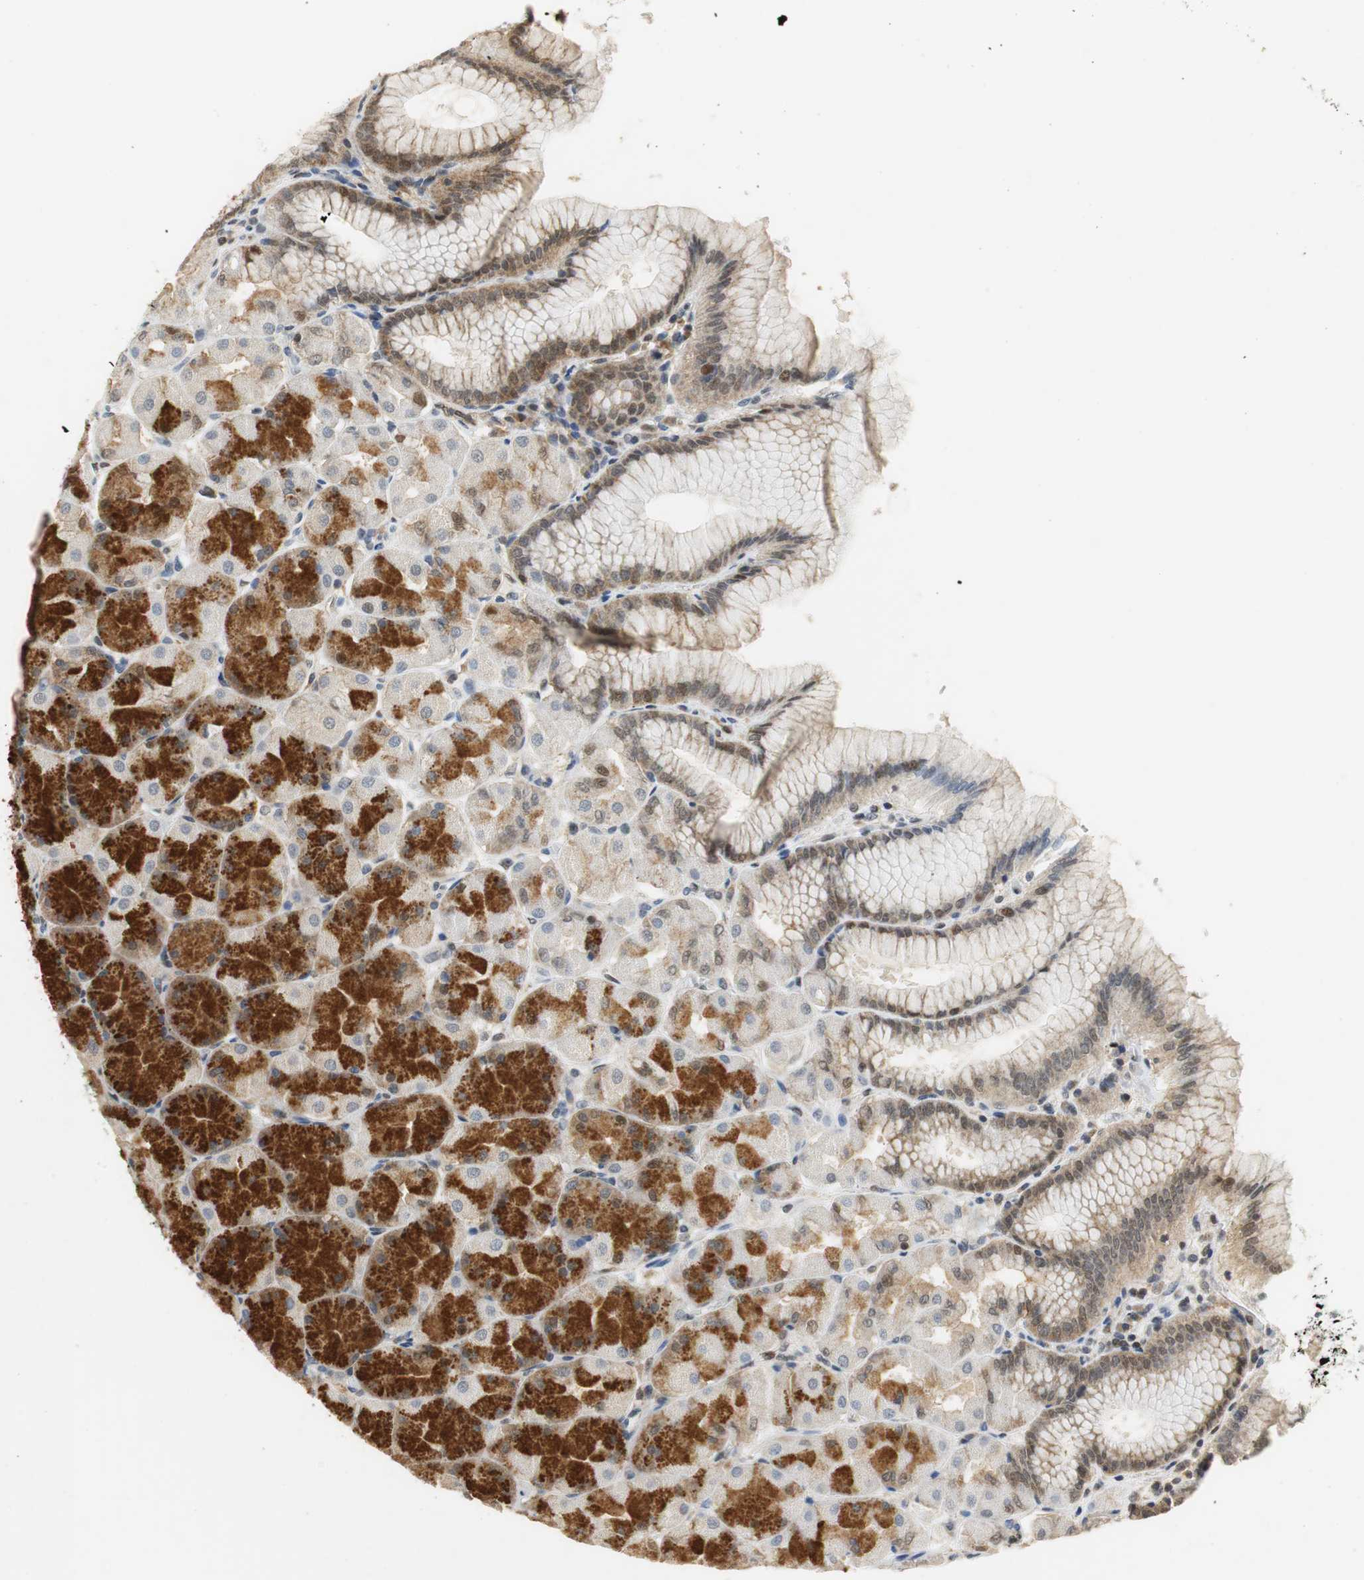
{"staining": {"intensity": "strong", "quantity": ">75%", "location": "cytoplasmic/membranous"}, "tissue": "stomach", "cell_type": "Glandular cells", "image_type": "normal", "snomed": [{"axis": "morphology", "description": "Normal tissue, NOS"}, {"axis": "topography", "description": "Stomach, upper"}], "caption": "Immunohistochemistry (IHC) (DAB) staining of normal human stomach demonstrates strong cytoplasmic/membranous protein expression in about >75% of glandular cells. The staining was performed using DAB to visualize the protein expression in brown, while the nuclei were stained in blue with hematoxylin (Magnification: 20x).", "gene": "GSDMD", "patient": {"sex": "female", "age": 56}}